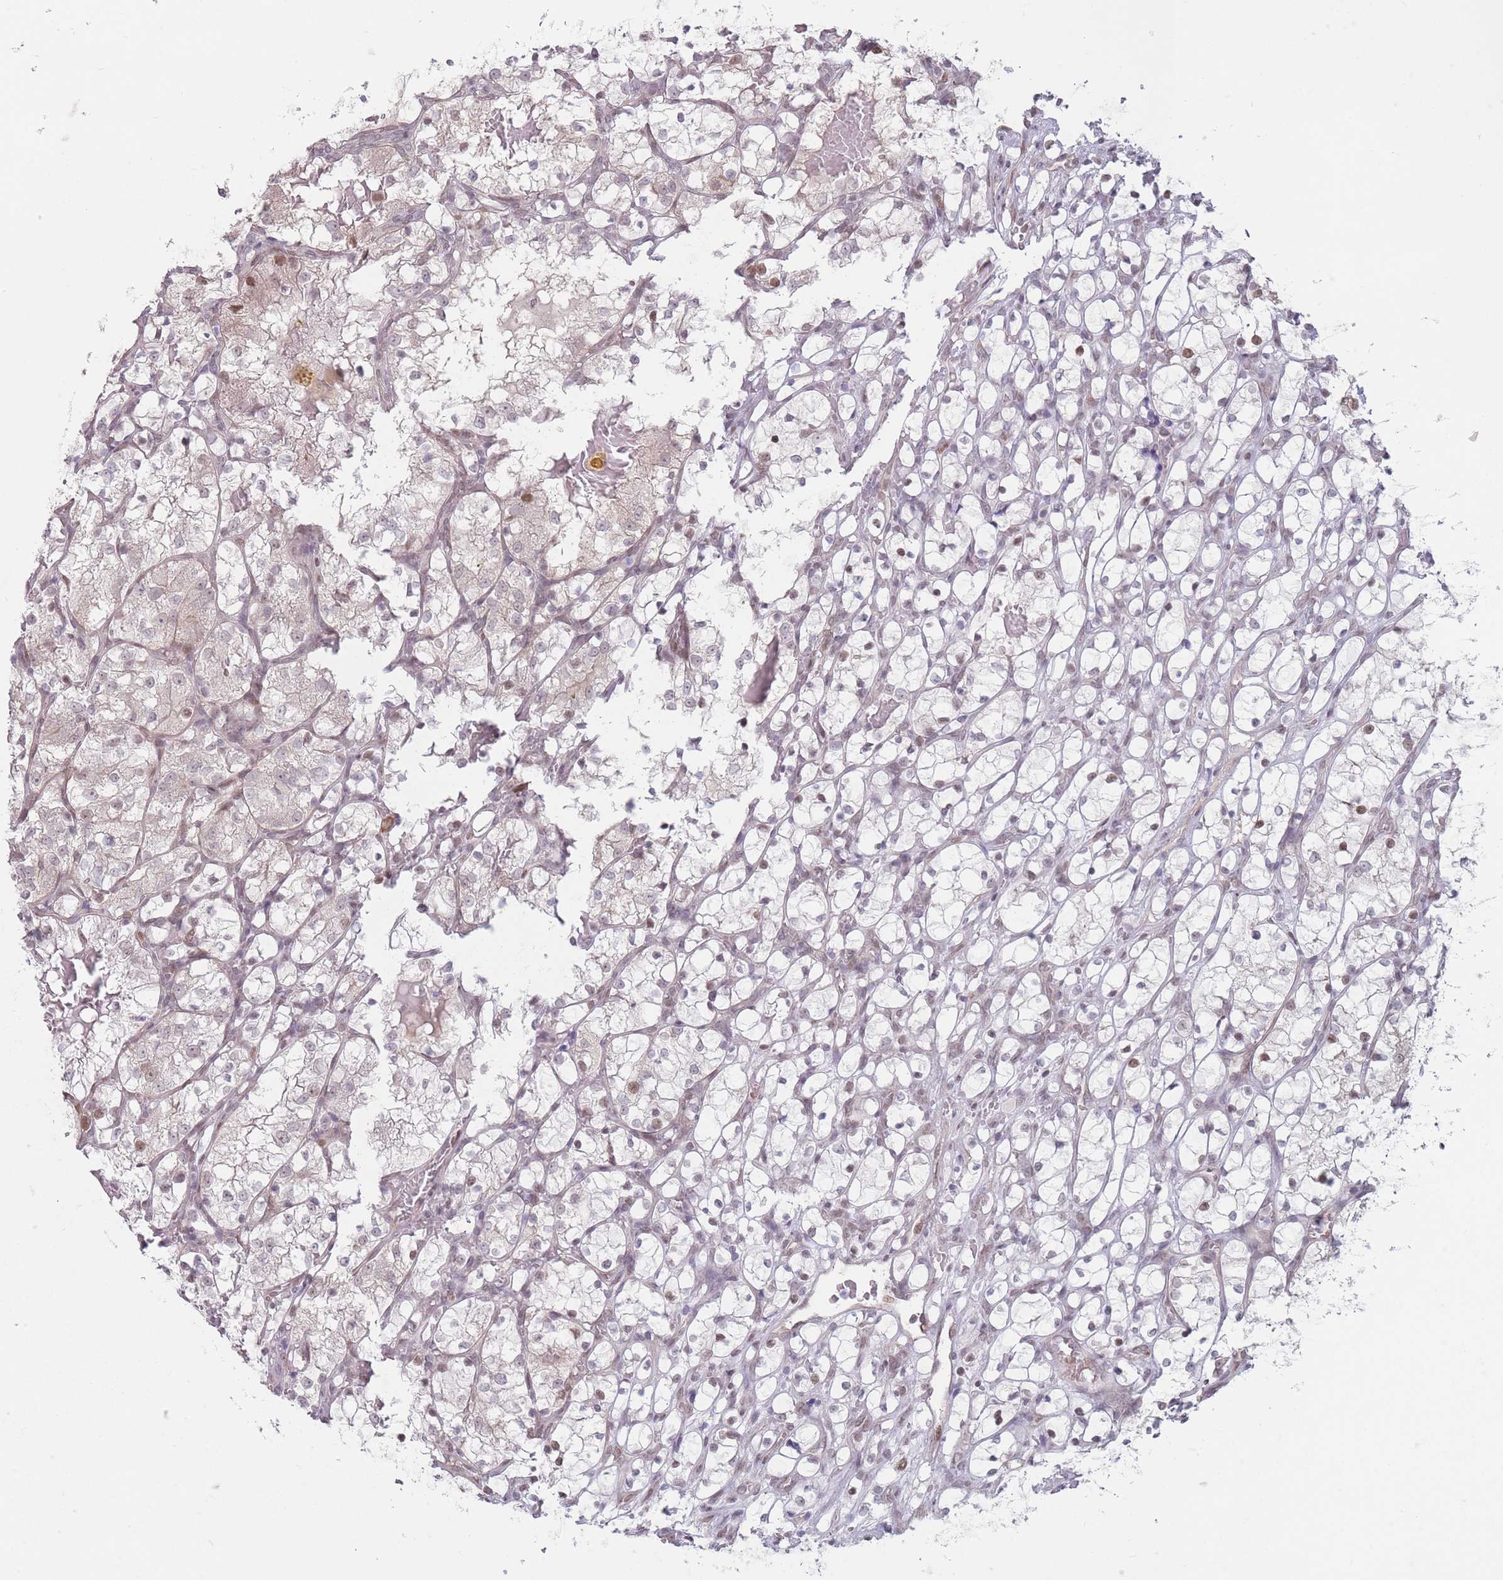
{"staining": {"intensity": "weak", "quantity": "25%-75%", "location": "nuclear"}, "tissue": "renal cancer", "cell_type": "Tumor cells", "image_type": "cancer", "snomed": [{"axis": "morphology", "description": "Adenocarcinoma, NOS"}, {"axis": "topography", "description": "Kidney"}], "caption": "Immunohistochemical staining of human renal adenocarcinoma exhibits low levels of weak nuclear protein expression in about 25%-75% of tumor cells. Ihc stains the protein in brown and the nuclei are stained blue.", "gene": "SH3BGRL2", "patient": {"sex": "female", "age": 69}}